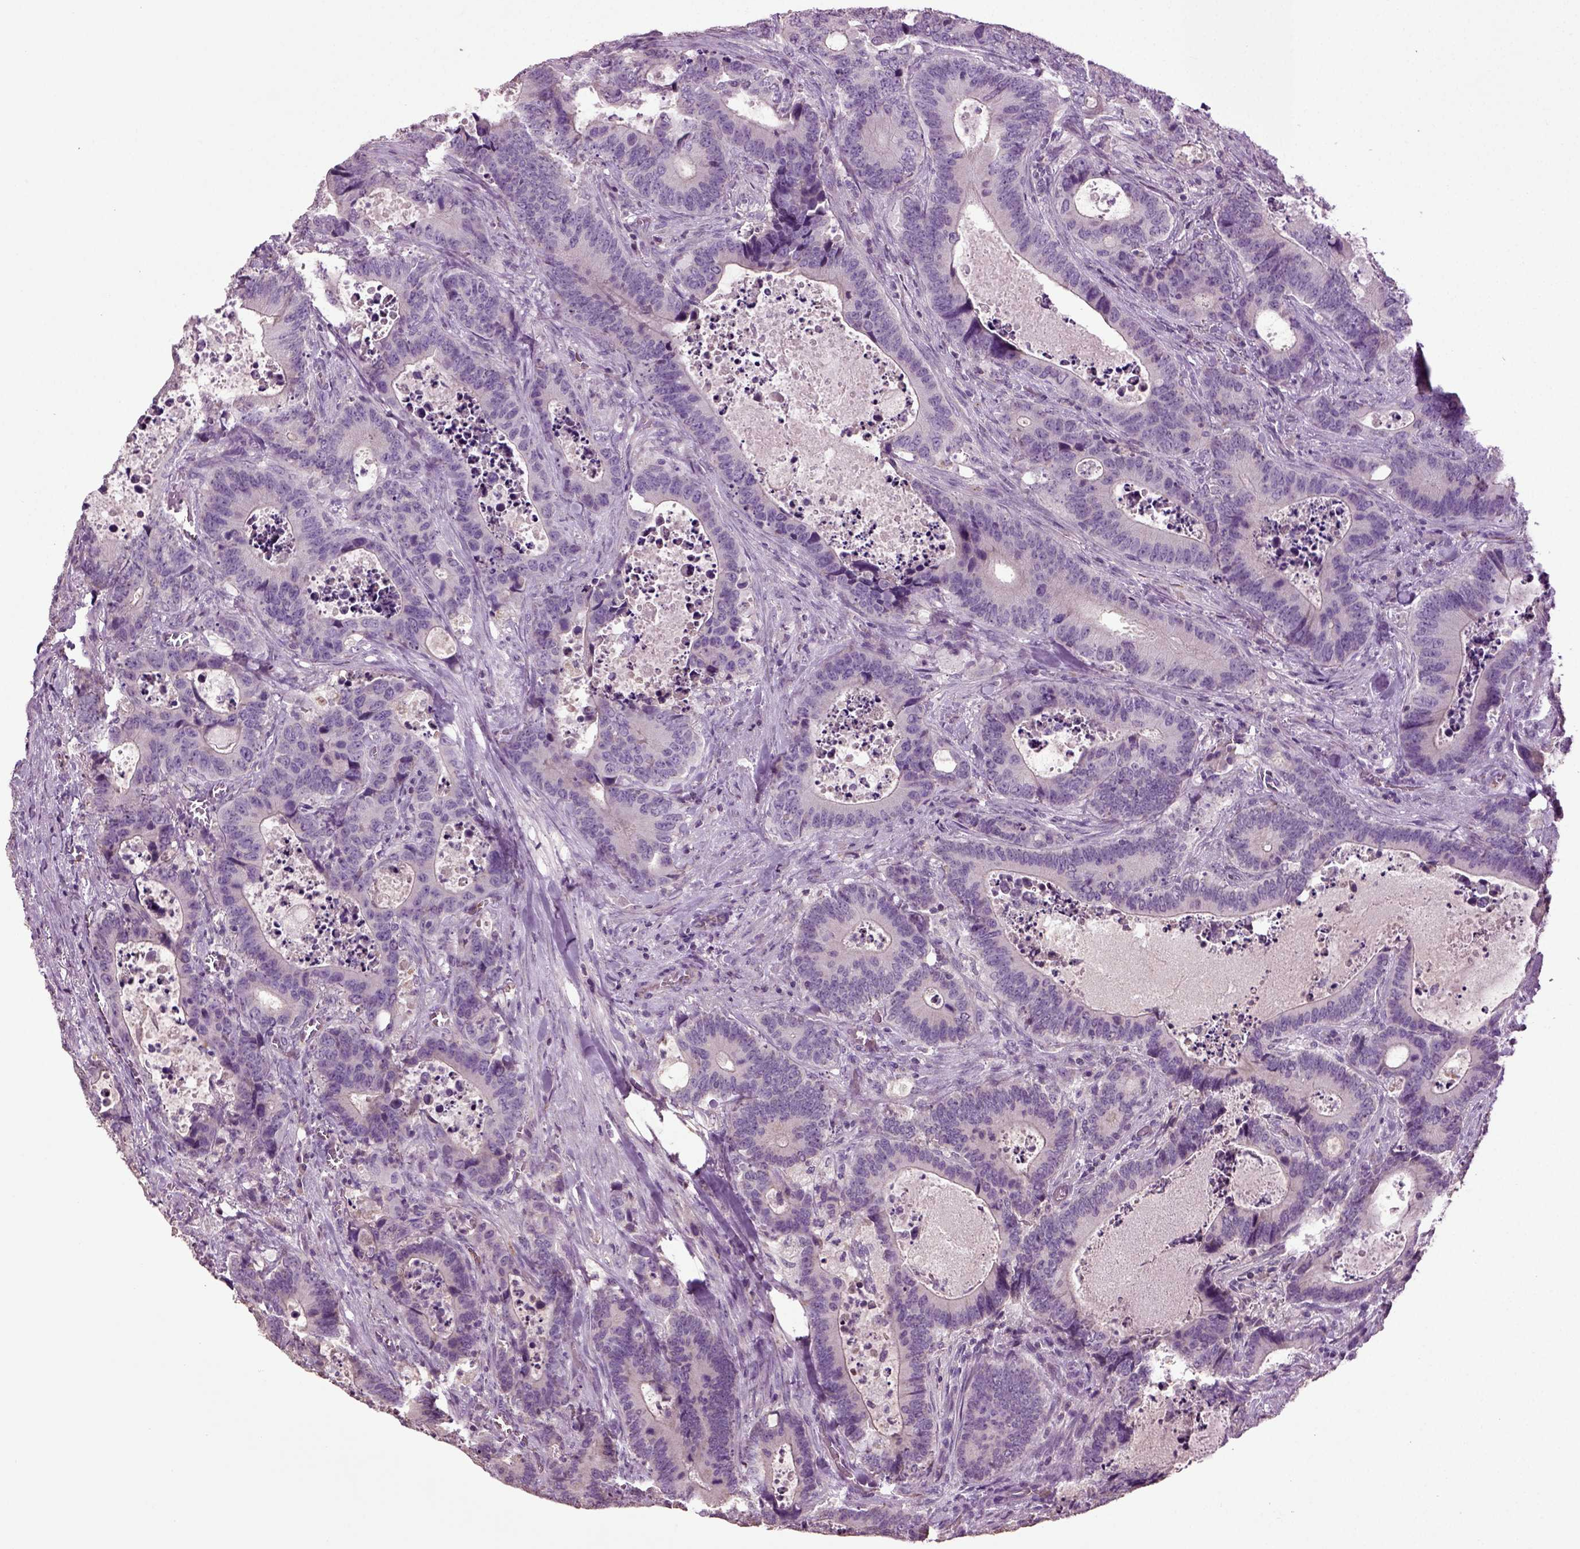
{"staining": {"intensity": "negative", "quantity": "none", "location": "none"}, "tissue": "colorectal cancer", "cell_type": "Tumor cells", "image_type": "cancer", "snomed": [{"axis": "morphology", "description": "Adenocarcinoma, NOS"}, {"axis": "topography", "description": "Colon"}], "caption": "High magnification brightfield microscopy of colorectal adenocarcinoma stained with DAB (3,3'-diaminobenzidine) (brown) and counterstained with hematoxylin (blue): tumor cells show no significant expression. The staining is performed using DAB brown chromogen with nuclei counter-stained in using hematoxylin.", "gene": "DEFB118", "patient": {"sex": "female", "age": 82}}